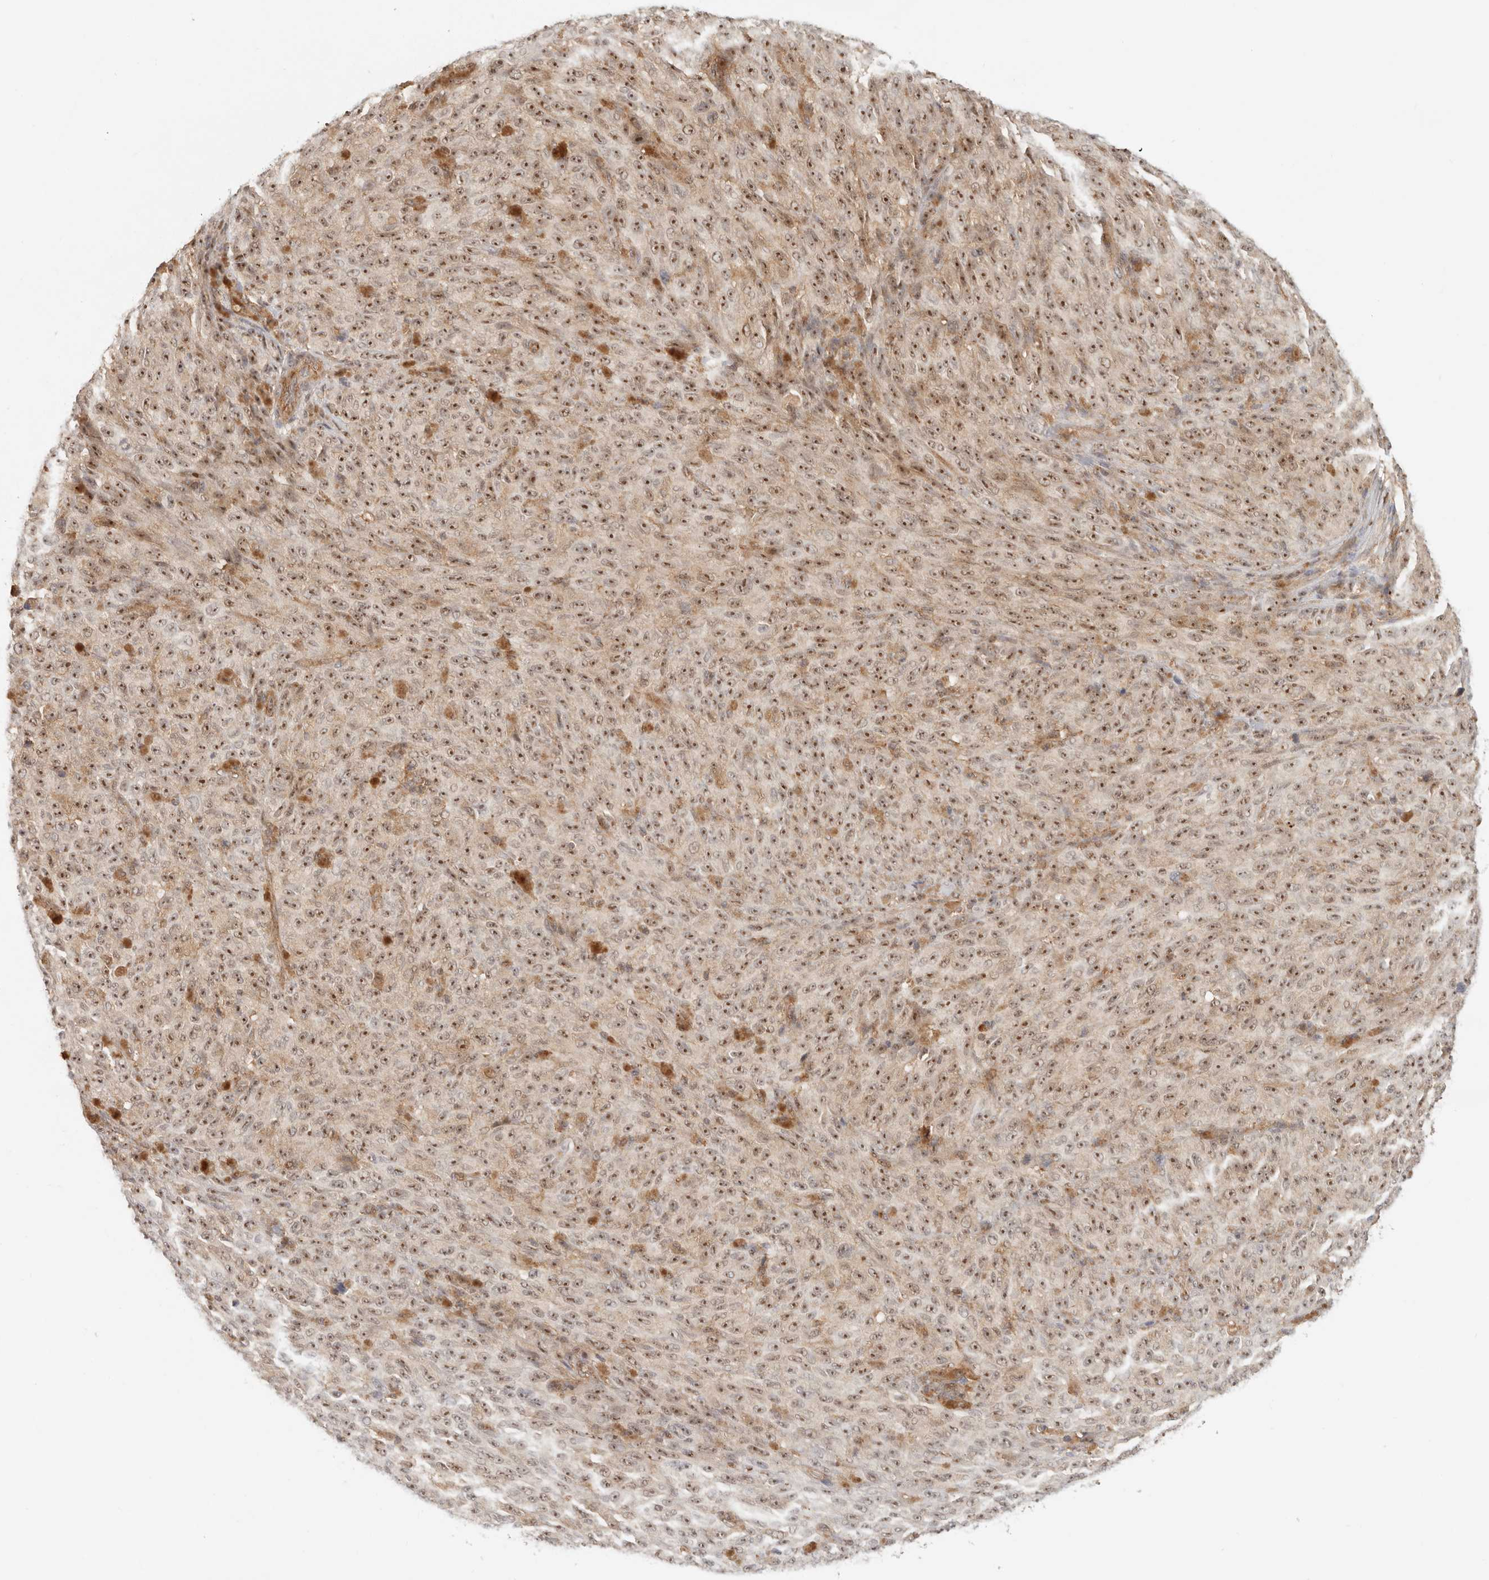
{"staining": {"intensity": "strong", "quantity": ">75%", "location": "nuclear"}, "tissue": "melanoma", "cell_type": "Tumor cells", "image_type": "cancer", "snomed": [{"axis": "morphology", "description": "Malignant melanoma, NOS"}, {"axis": "topography", "description": "Skin"}], "caption": "Immunohistochemistry image of neoplastic tissue: human malignant melanoma stained using immunohistochemistry reveals high levels of strong protein expression localized specifically in the nuclear of tumor cells, appearing as a nuclear brown color.", "gene": "HEXD", "patient": {"sex": "female", "age": 82}}